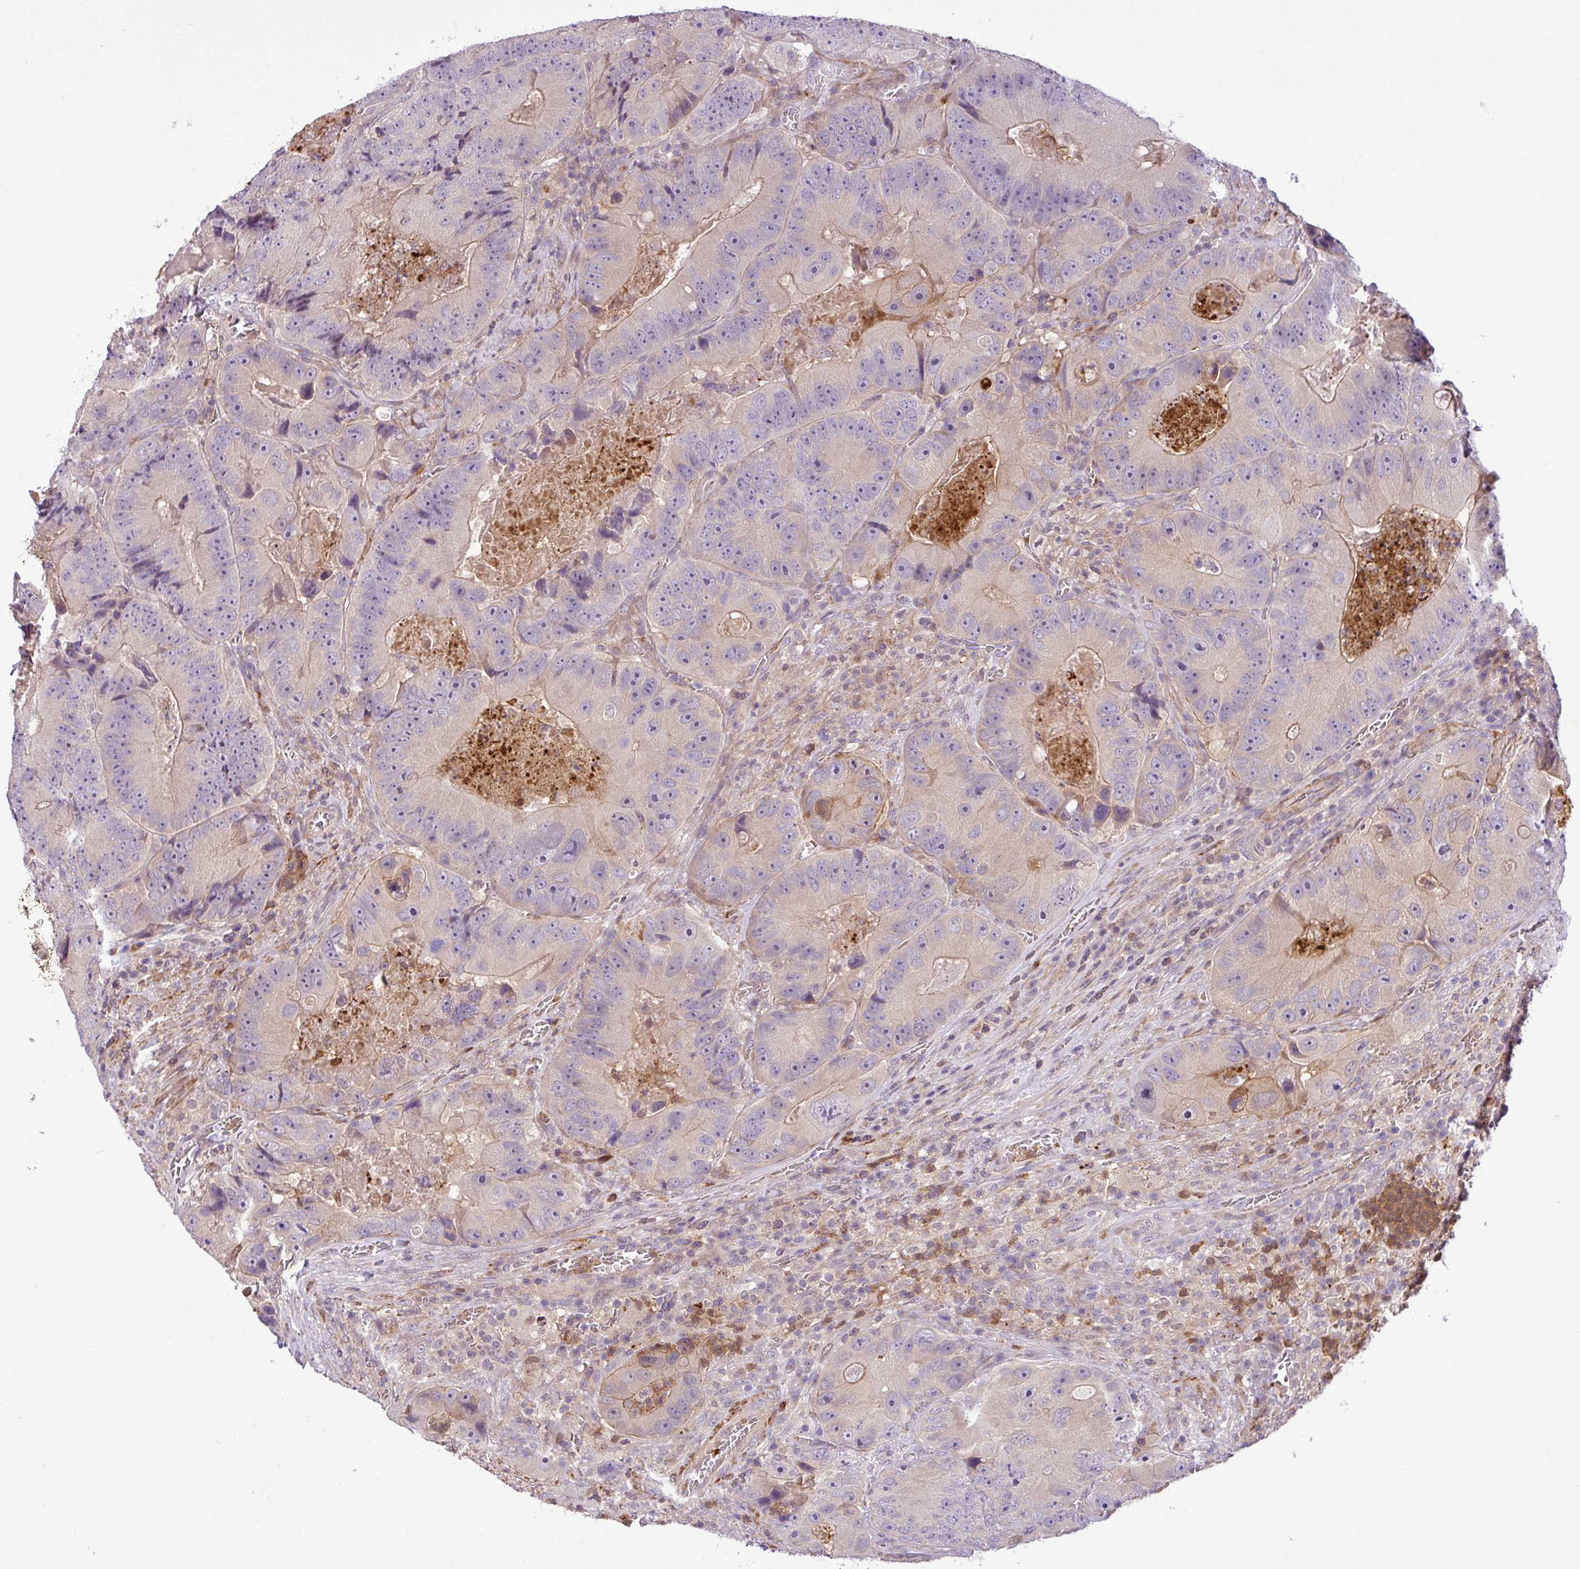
{"staining": {"intensity": "negative", "quantity": "none", "location": "none"}, "tissue": "colorectal cancer", "cell_type": "Tumor cells", "image_type": "cancer", "snomed": [{"axis": "morphology", "description": "Adenocarcinoma, NOS"}, {"axis": "topography", "description": "Colon"}], "caption": "This is an immunohistochemistry (IHC) histopathology image of human colorectal cancer (adenocarcinoma). There is no staining in tumor cells.", "gene": "NBEAL2", "patient": {"sex": "female", "age": 86}}